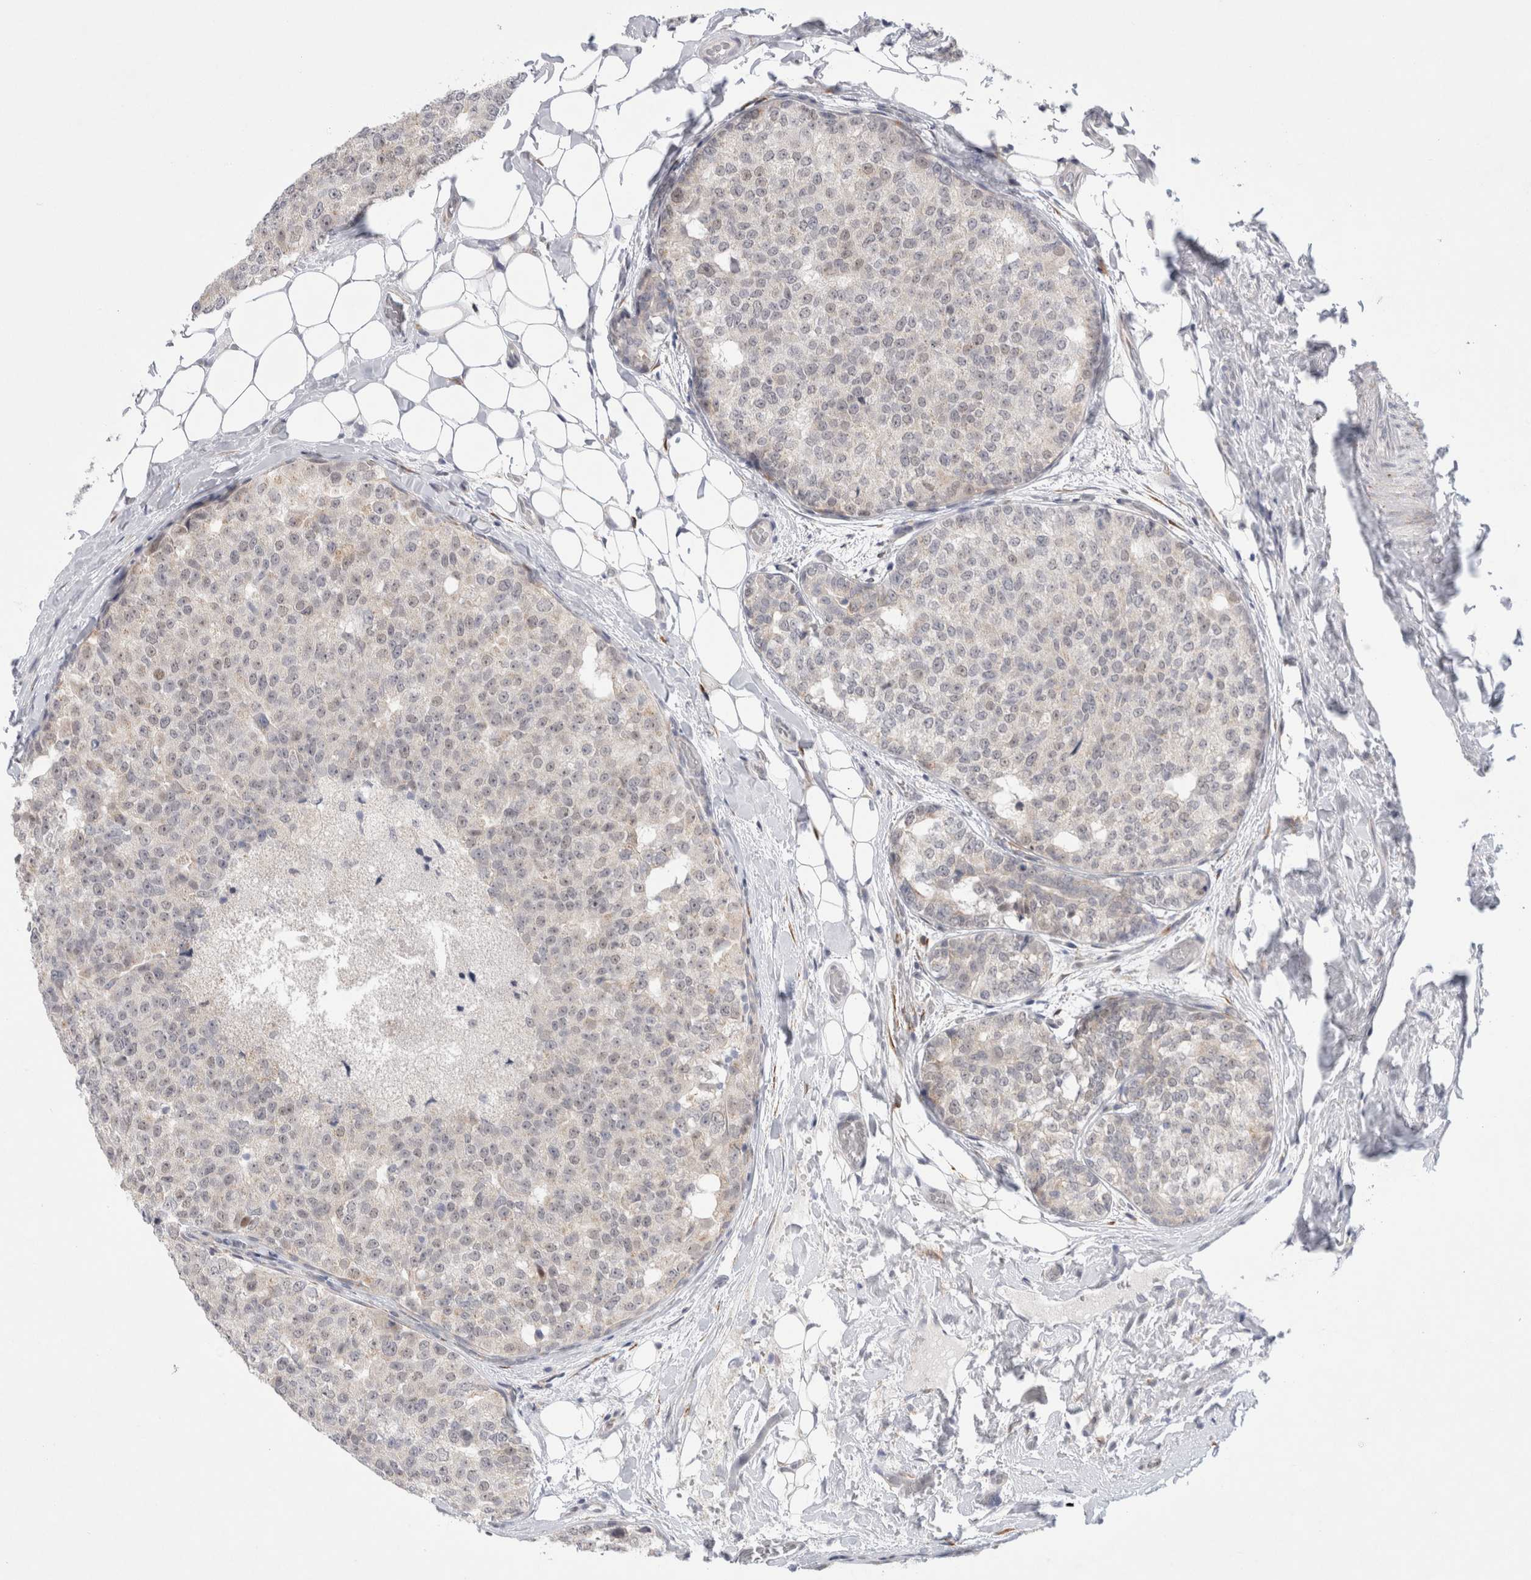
{"staining": {"intensity": "weak", "quantity": "<25%", "location": "nuclear"}, "tissue": "breast cancer", "cell_type": "Tumor cells", "image_type": "cancer", "snomed": [{"axis": "morphology", "description": "Normal tissue, NOS"}, {"axis": "morphology", "description": "Duct carcinoma"}, {"axis": "topography", "description": "Breast"}], "caption": "Immunohistochemical staining of human breast cancer shows no significant staining in tumor cells. (Brightfield microscopy of DAB (3,3'-diaminobenzidine) IHC at high magnification).", "gene": "TRMT1L", "patient": {"sex": "female", "age": 43}}